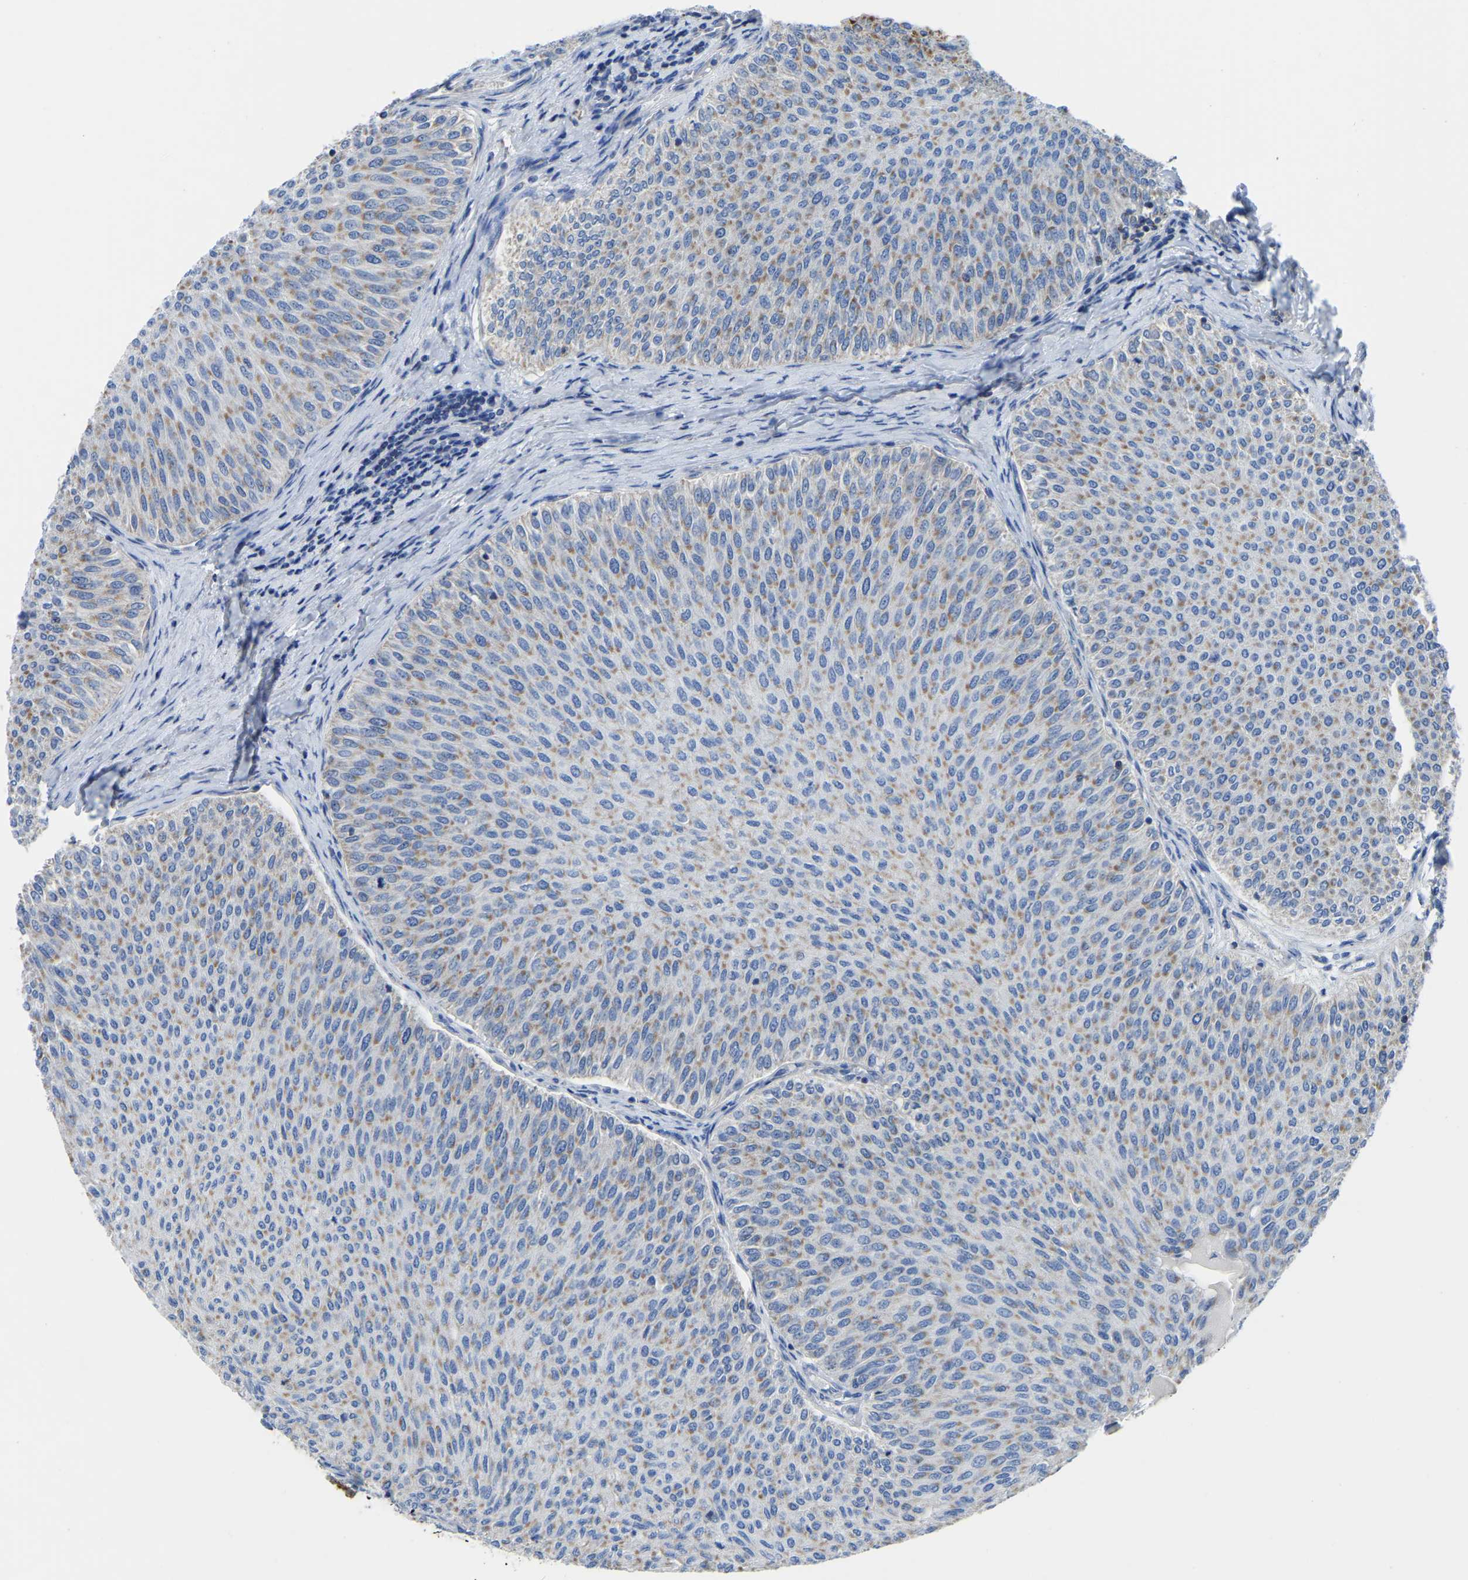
{"staining": {"intensity": "moderate", "quantity": ">75%", "location": "cytoplasmic/membranous"}, "tissue": "urothelial cancer", "cell_type": "Tumor cells", "image_type": "cancer", "snomed": [{"axis": "morphology", "description": "Urothelial carcinoma, Low grade"}, {"axis": "topography", "description": "Urinary bladder"}], "caption": "Immunohistochemical staining of human low-grade urothelial carcinoma reveals medium levels of moderate cytoplasmic/membranous protein staining in approximately >75% of tumor cells.", "gene": "ETFA", "patient": {"sex": "male", "age": 78}}